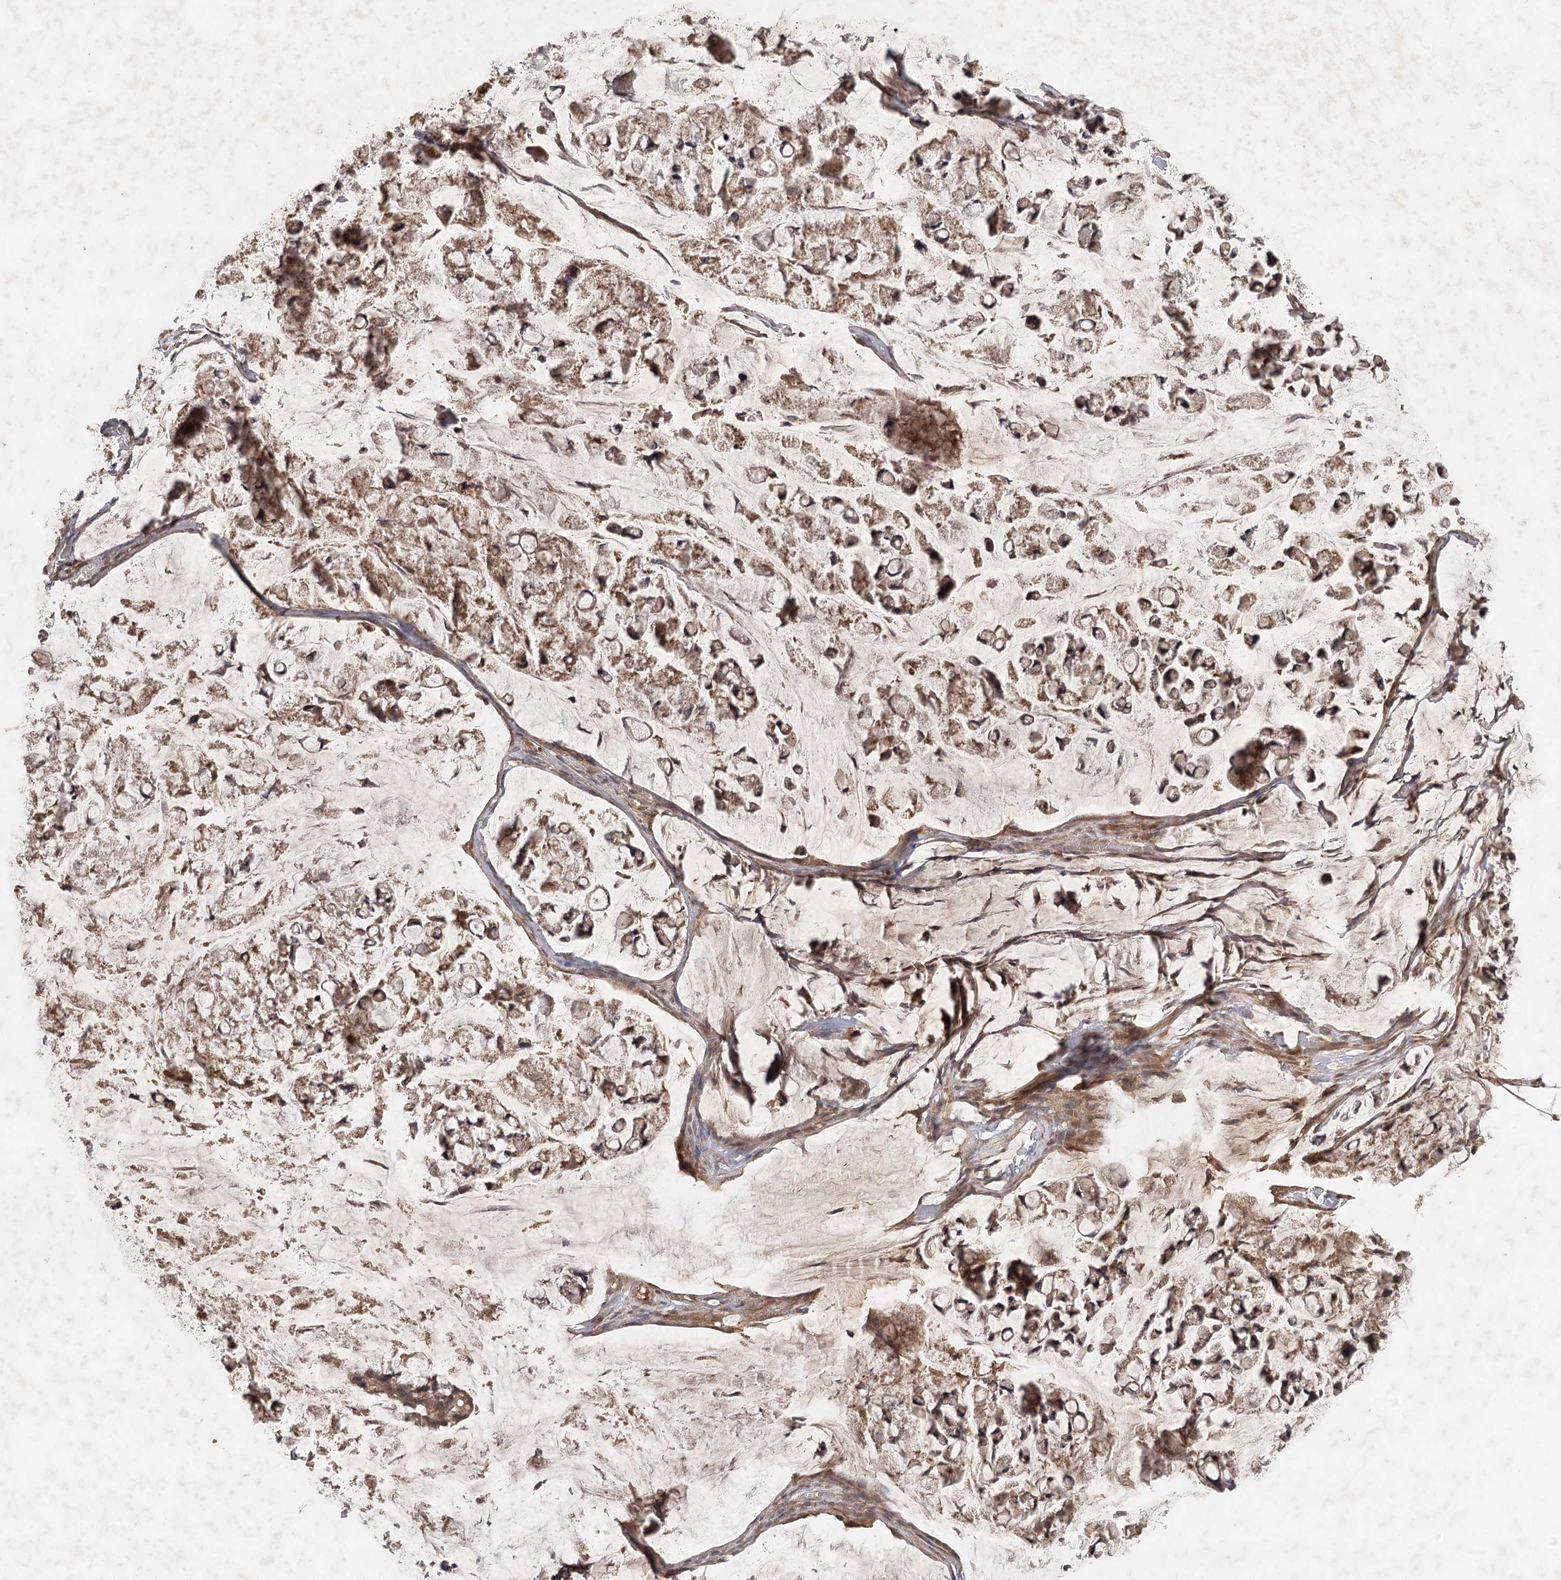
{"staining": {"intensity": "weak", "quantity": ">75%", "location": "cytoplasmic/membranous"}, "tissue": "stomach cancer", "cell_type": "Tumor cells", "image_type": "cancer", "snomed": [{"axis": "morphology", "description": "Adenocarcinoma, NOS"}, {"axis": "topography", "description": "Stomach, lower"}], "caption": "This micrograph reveals stomach cancer (adenocarcinoma) stained with IHC to label a protein in brown. The cytoplasmic/membranous of tumor cells show weak positivity for the protein. Nuclei are counter-stained blue.", "gene": "ARL13A", "patient": {"sex": "male", "age": 67}}